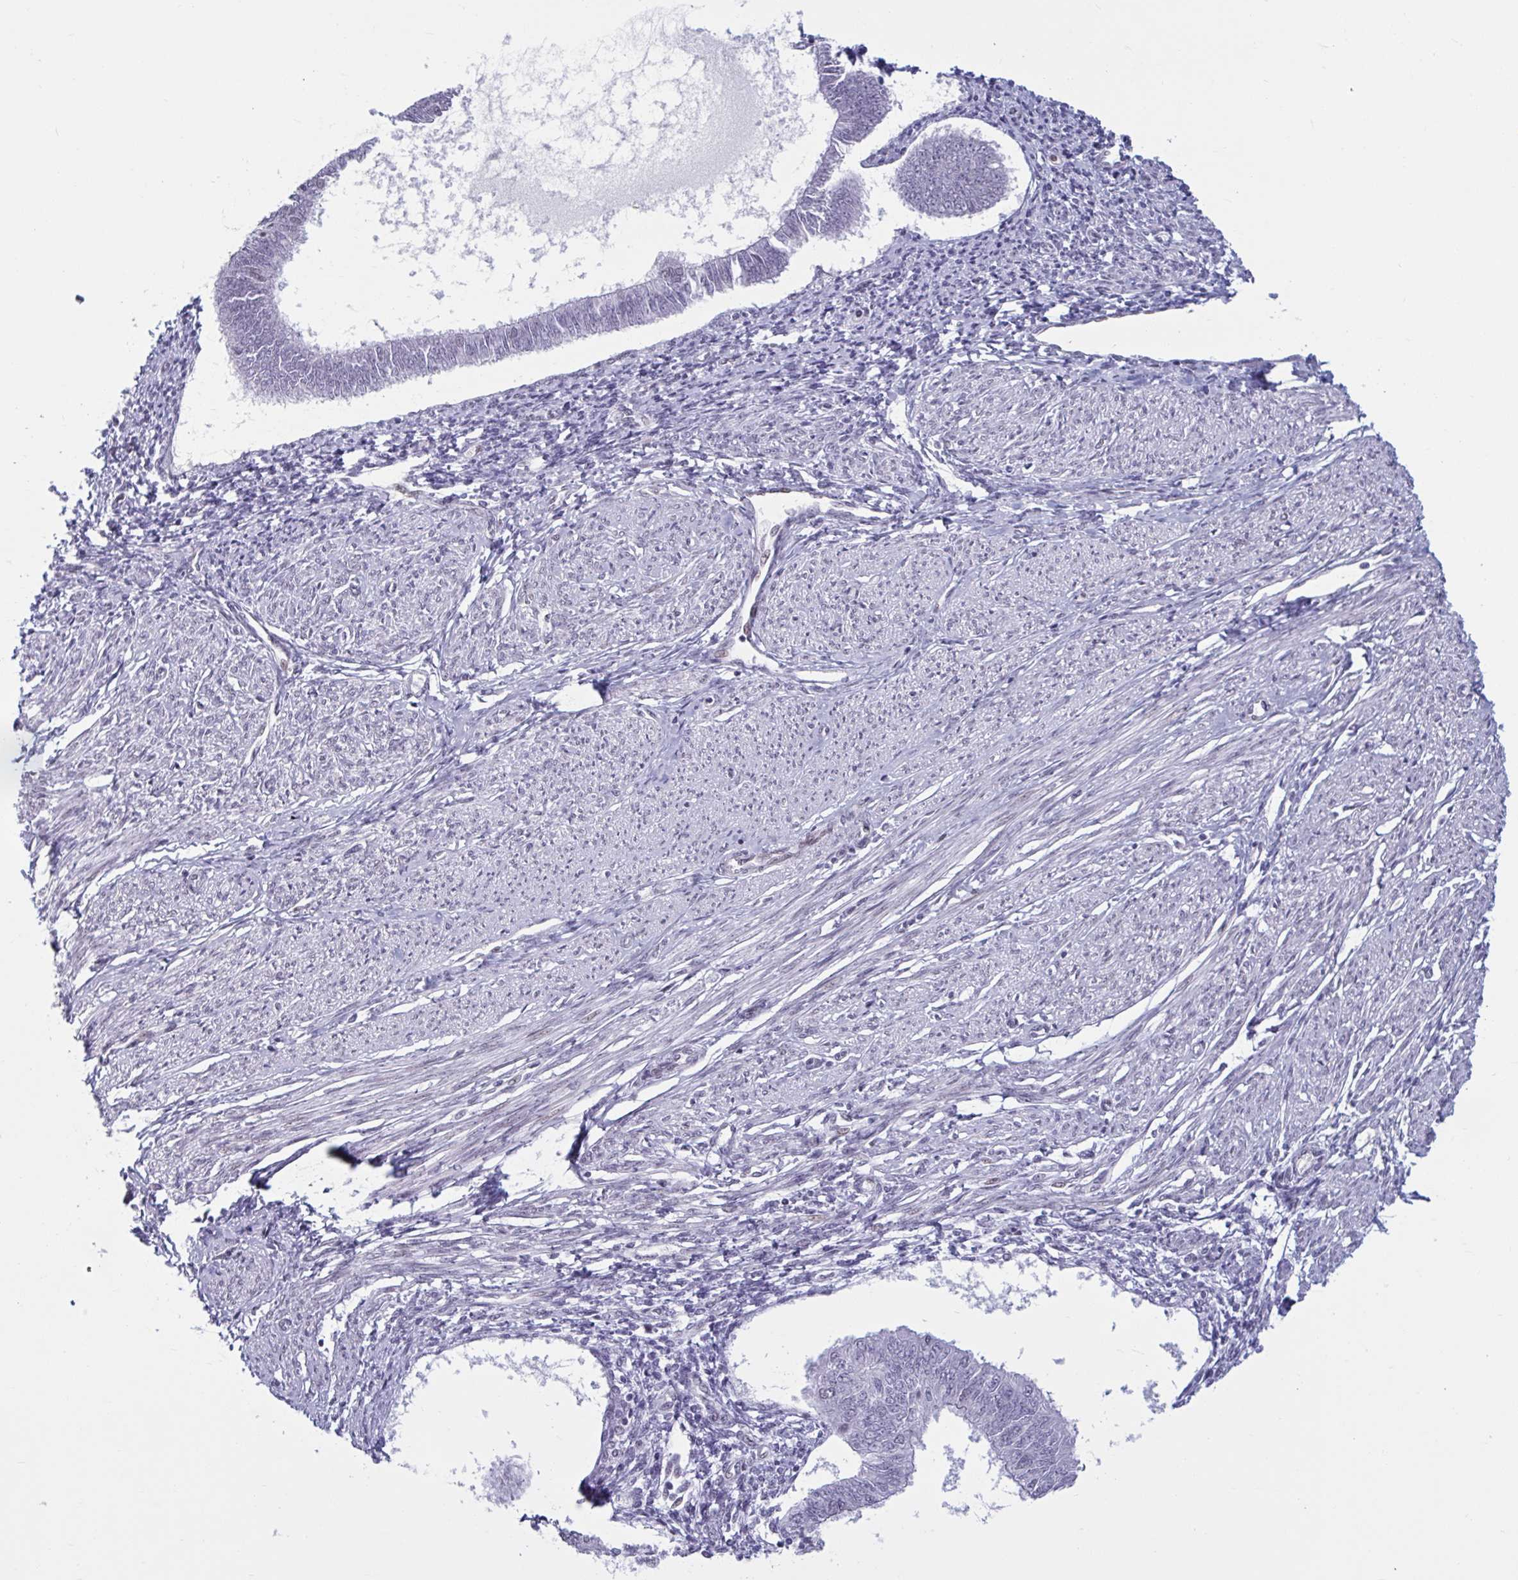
{"staining": {"intensity": "negative", "quantity": "none", "location": "none"}, "tissue": "endometrial cancer", "cell_type": "Tumor cells", "image_type": "cancer", "snomed": [{"axis": "morphology", "description": "Adenocarcinoma, NOS"}, {"axis": "topography", "description": "Endometrium"}], "caption": "Immunohistochemistry image of human adenocarcinoma (endometrial) stained for a protein (brown), which exhibits no staining in tumor cells. (Stains: DAB IHC with hematoxylin counter stain, Microscopy: brightfield microscopy at high magnification).", "gene": "HSD17B6", "patient": {"sex": "female", "age": 58}}